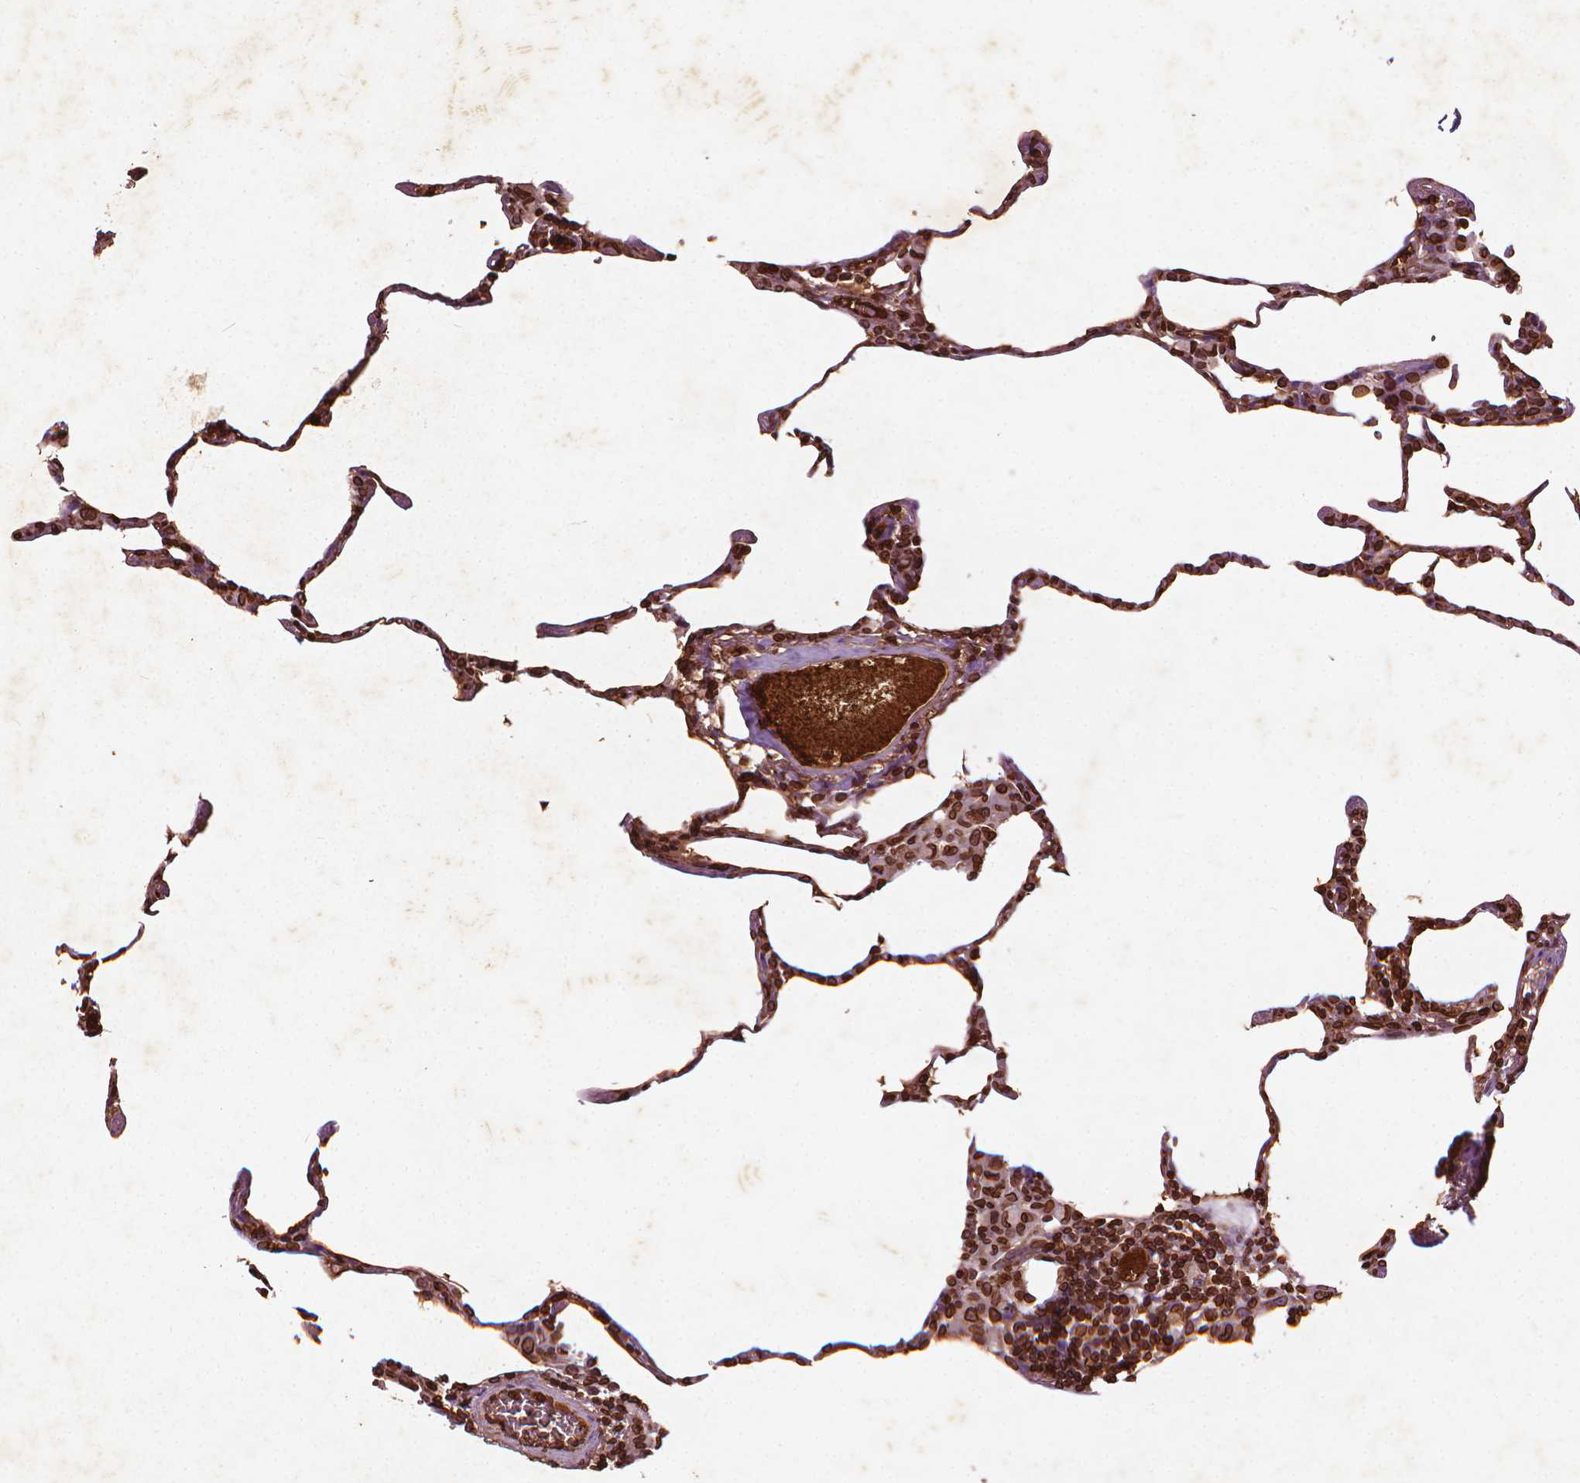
{"staining": {"intensity": "strong", "quantity": "25%-75%", "location": "cytoplasmic/membranous,nuclear"}, "tissue": "lung", "cell_type": "Alveolar cells", "image_type": "normal", "snomed": [{"axis": "morphology", "description": "Normal tissue, NOS"}, {"axis": "topography", "description": "Lung"}], "caption": "Immunohistochemical staining of benign human lung demonstrates high levels of strong cytoplasmic/membranous,nuclear staining in about 25%-75% of alveolar cells.", "gene": "LMNB1", "patient": {"sex": "female", "age": 57}}